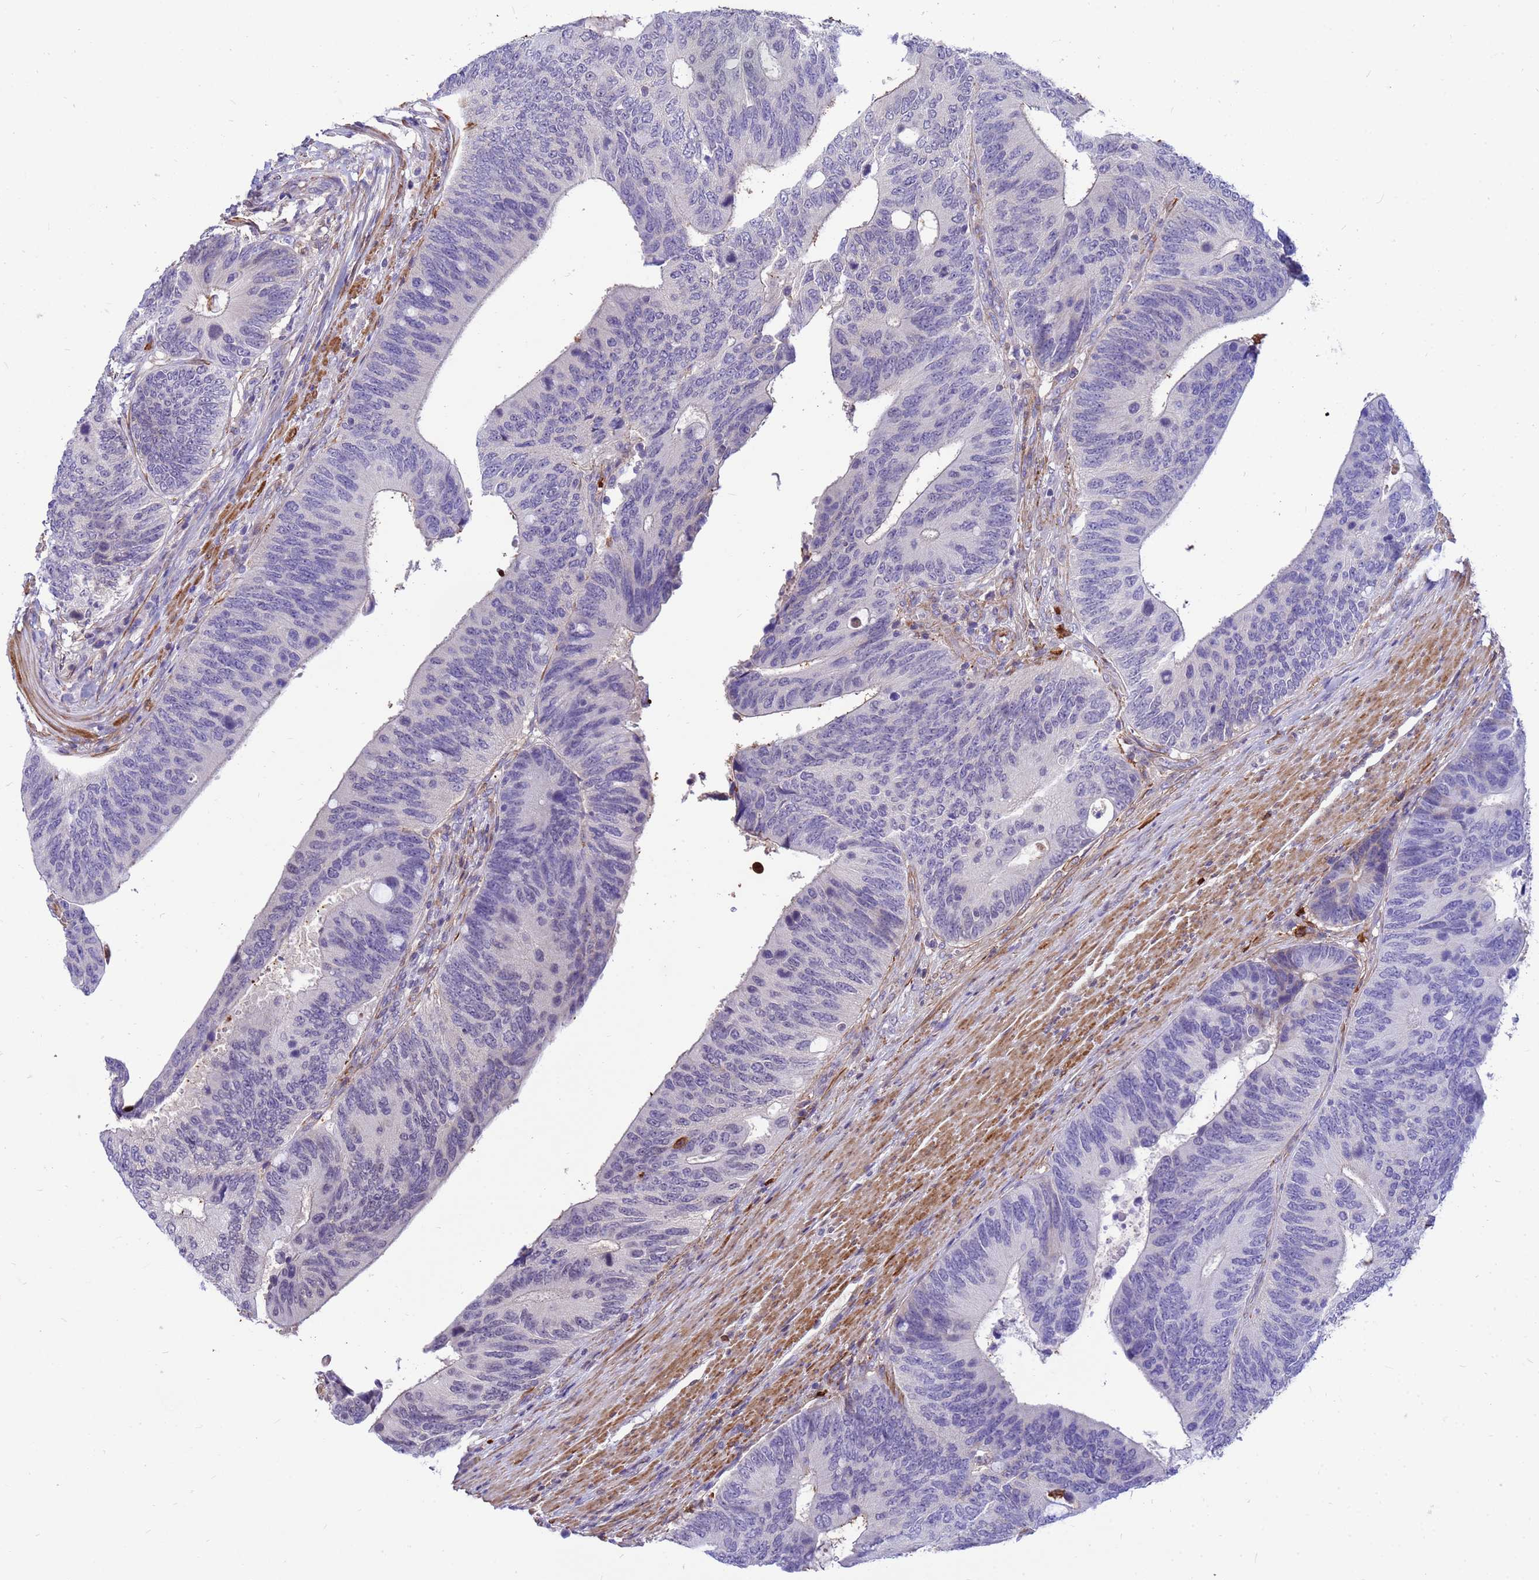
{"staining": {"intensity": "negative", "quantity": "none", "location": "none"}, "tissue": "colorectal cancer", "cell_type": "Tumor cells", "image_type": "cancer", "snomed": [{"axis": "morphology", "description": "Adenocarcinoma, NOS"}, {"axis": "topography", "description": "Colon"}], "caption": "Human colorectal cancer (adenocarcinoma) stained for a protein using immunohistochemistry (IHC) shows no staining in tumor cells.", "gene": "ORM1", "patient": {"sex": "male", "age": 87}}